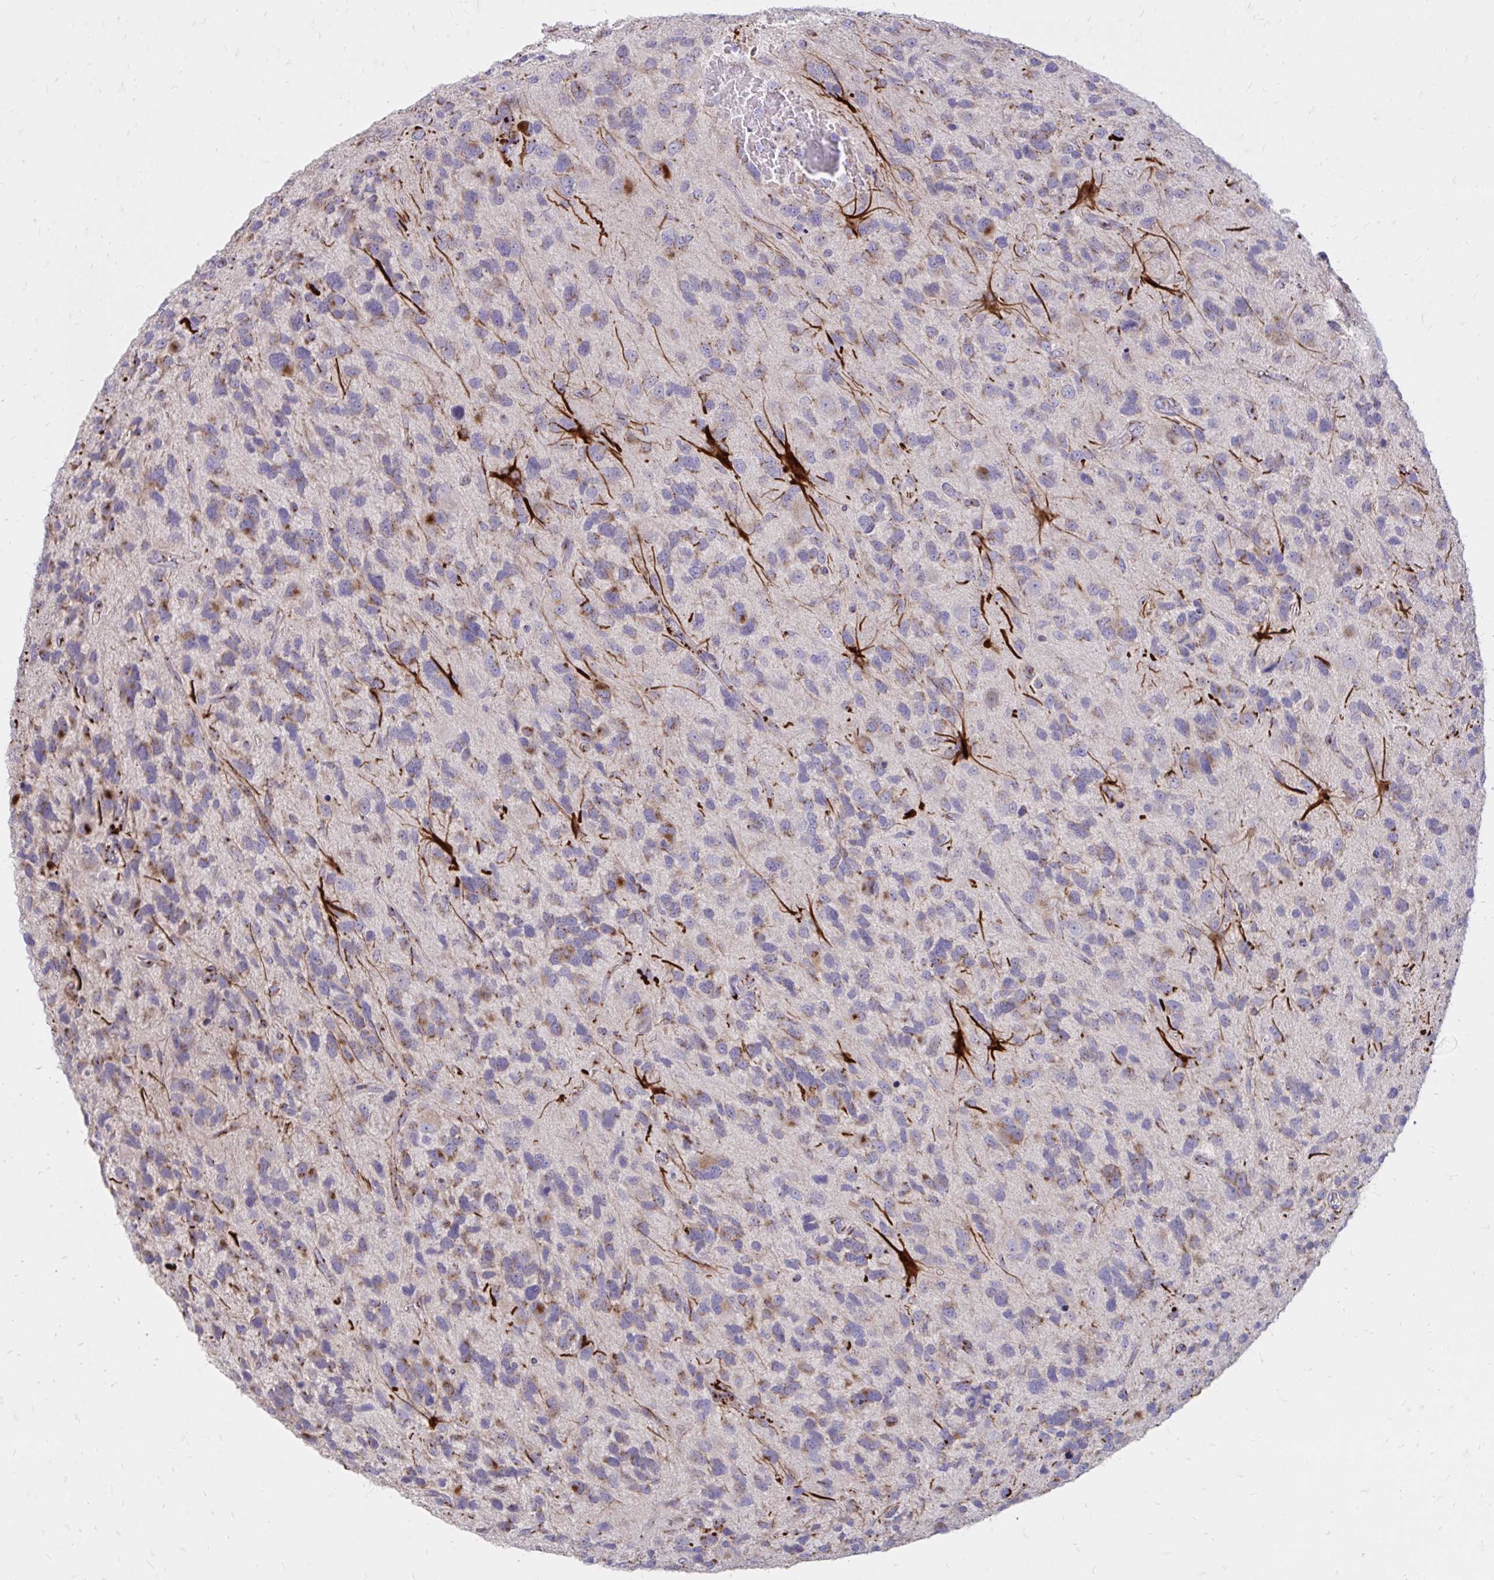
{"staining": {"intensity": "moderate", "quantity": "25%-75%", "location": "cytoplasmic/membranous"}, "tissue": "glioma", "cell_type": "Tumor cells", "image_type": "cancer", "snomed": [{"axis": "morphology", "description": "Glioma, malignant, High grade"}, {"axis": "topography", "description": "Brain"}], "caption": "The histopathology image reveals staining of glioma, revealing moderate cytoplasmic/membranous protein expression (brown color) within tumor cells. Using DAB (3,3'-diaminobenzidine) (brown) and hematoxylin (blue) stains, captured at high magnification using brightfield microscopy.", "gene": "RAB6B", "patient": {"sex": "female", "age": 58}}